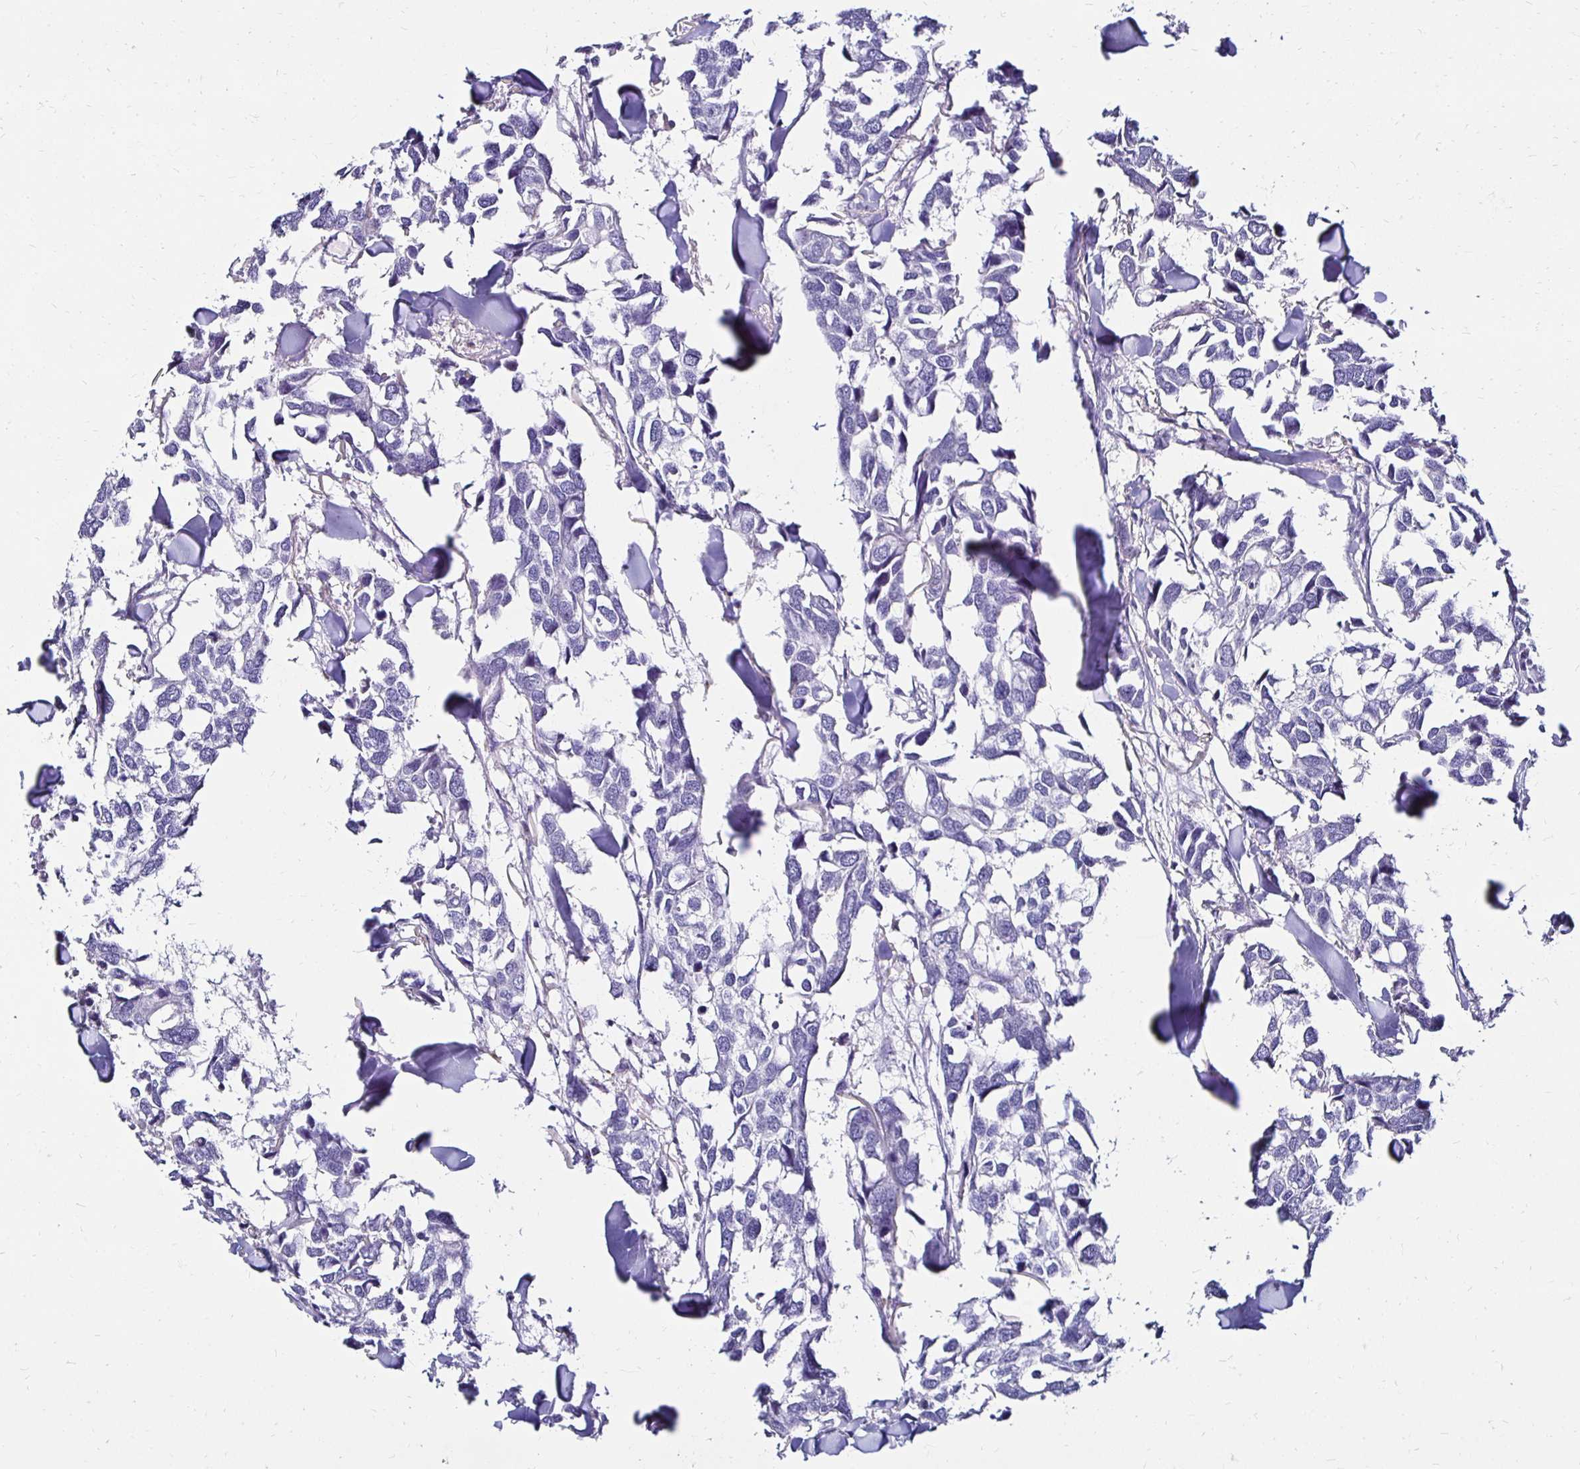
{"staining": {"intensity": "negative", "quantity": "none", "location": "none"}, "tissue": "breast cancer", "cell_type": "Tumor cells", "image_type": "cancer", "snomed": [{"axis": "morphology", "description": "Duct carcinoma"}, {"axis": "topography", "description": "Breast"}], "caption": "Histopathology image shows no significant protein positivity in tumor cells of breast invasive ductal carcinoma. Brightfield microscopy of immunohistochemistry (IHC) stained with DAB (3,3'-diaminobenzidine) (brown) and hematoxylin (blue), captured at high magnification.", "gene": "KCNT1", "patient": {"sex": "female", "age": 83}}